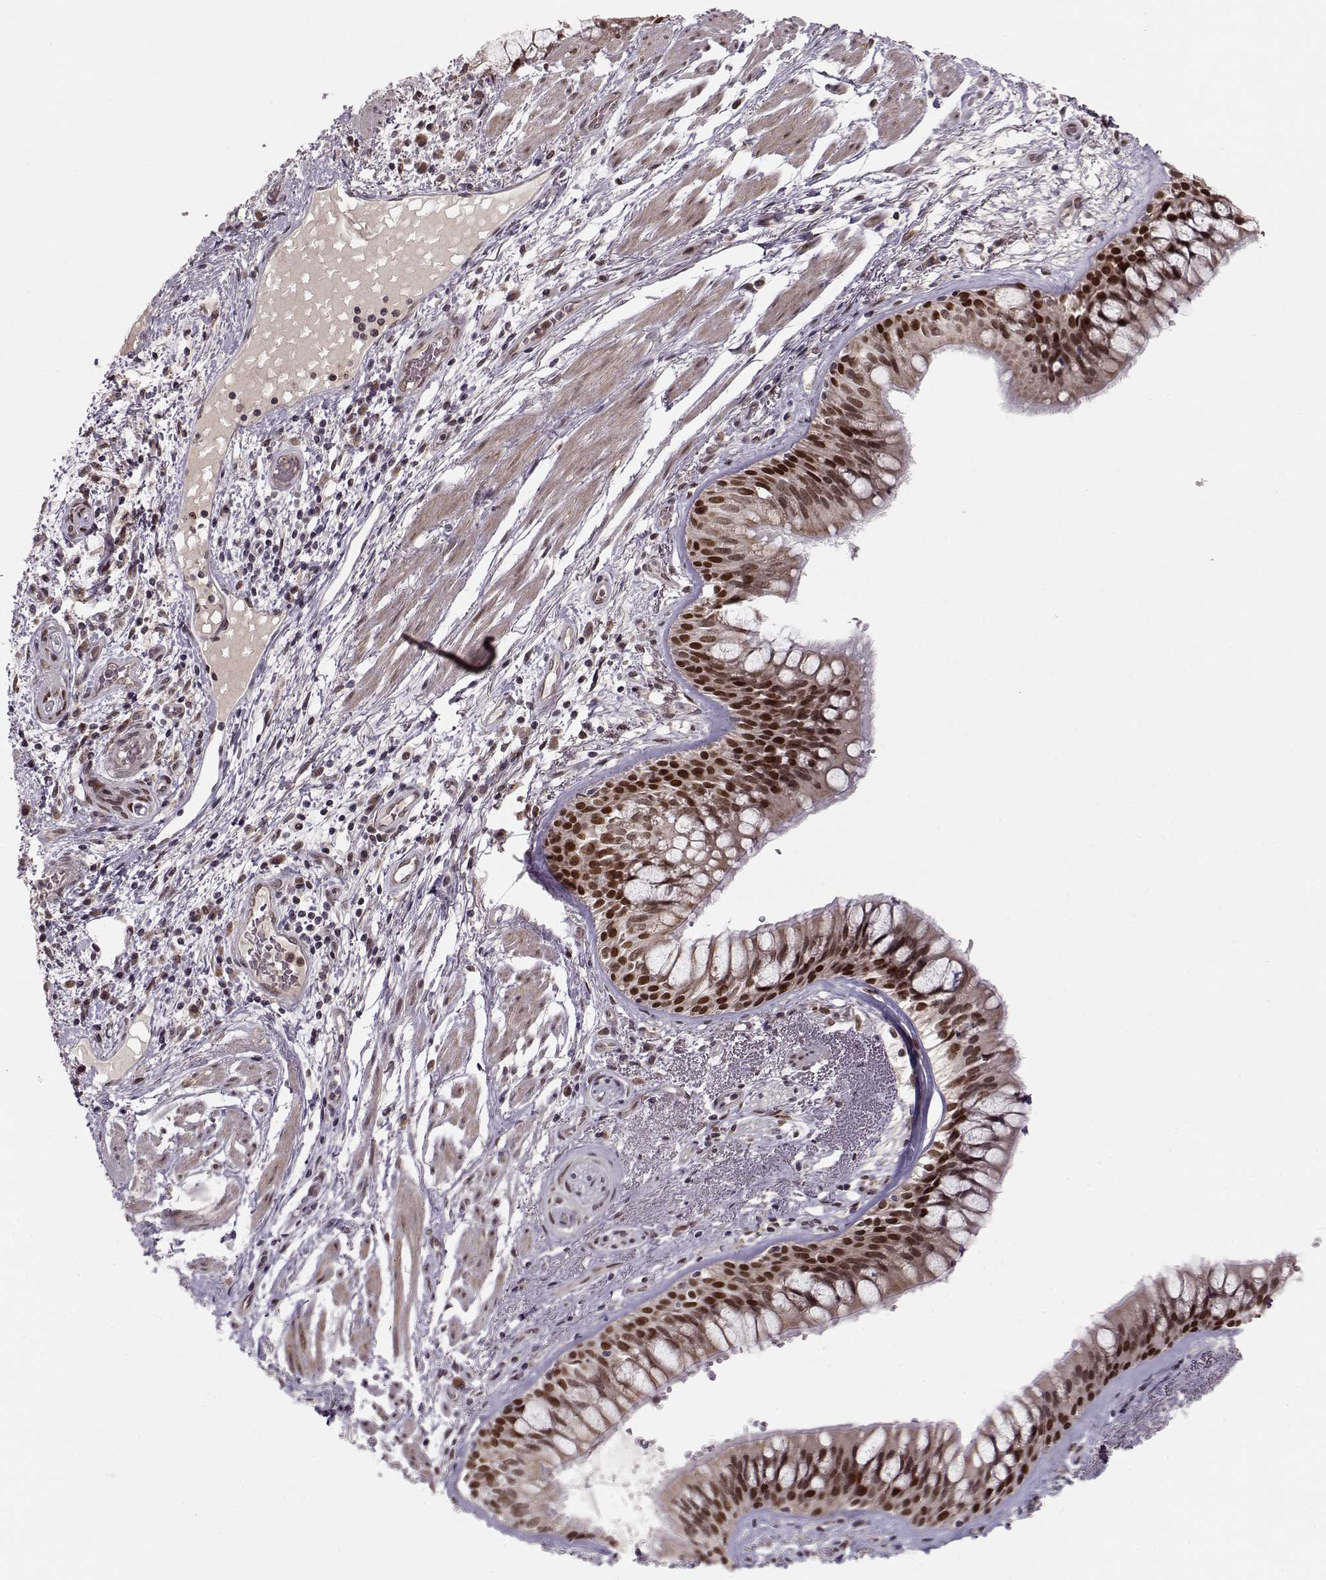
{"staining": {"intensity": "strong", "quantity": ">75%", "location": "nuclear"}, "tissue": "bronchus", "cell_type": "Respiratory epithelial cells", "image_type": "normal", "snomed": [{"axis": "morphology", "description": "Normal tissue, NOS"}, {"axis": "topography", "description": "Bronchus"}, {"axis": "topography", "description": "Lung"}], "caption": "Brown immunohistochemical staining in normal human bronchus reveals strong nuclear positivity in approximately >75% of respiratory epithelial cells.", "gene": "RAI1", "patient": {"sex": "female", "age": 57}}